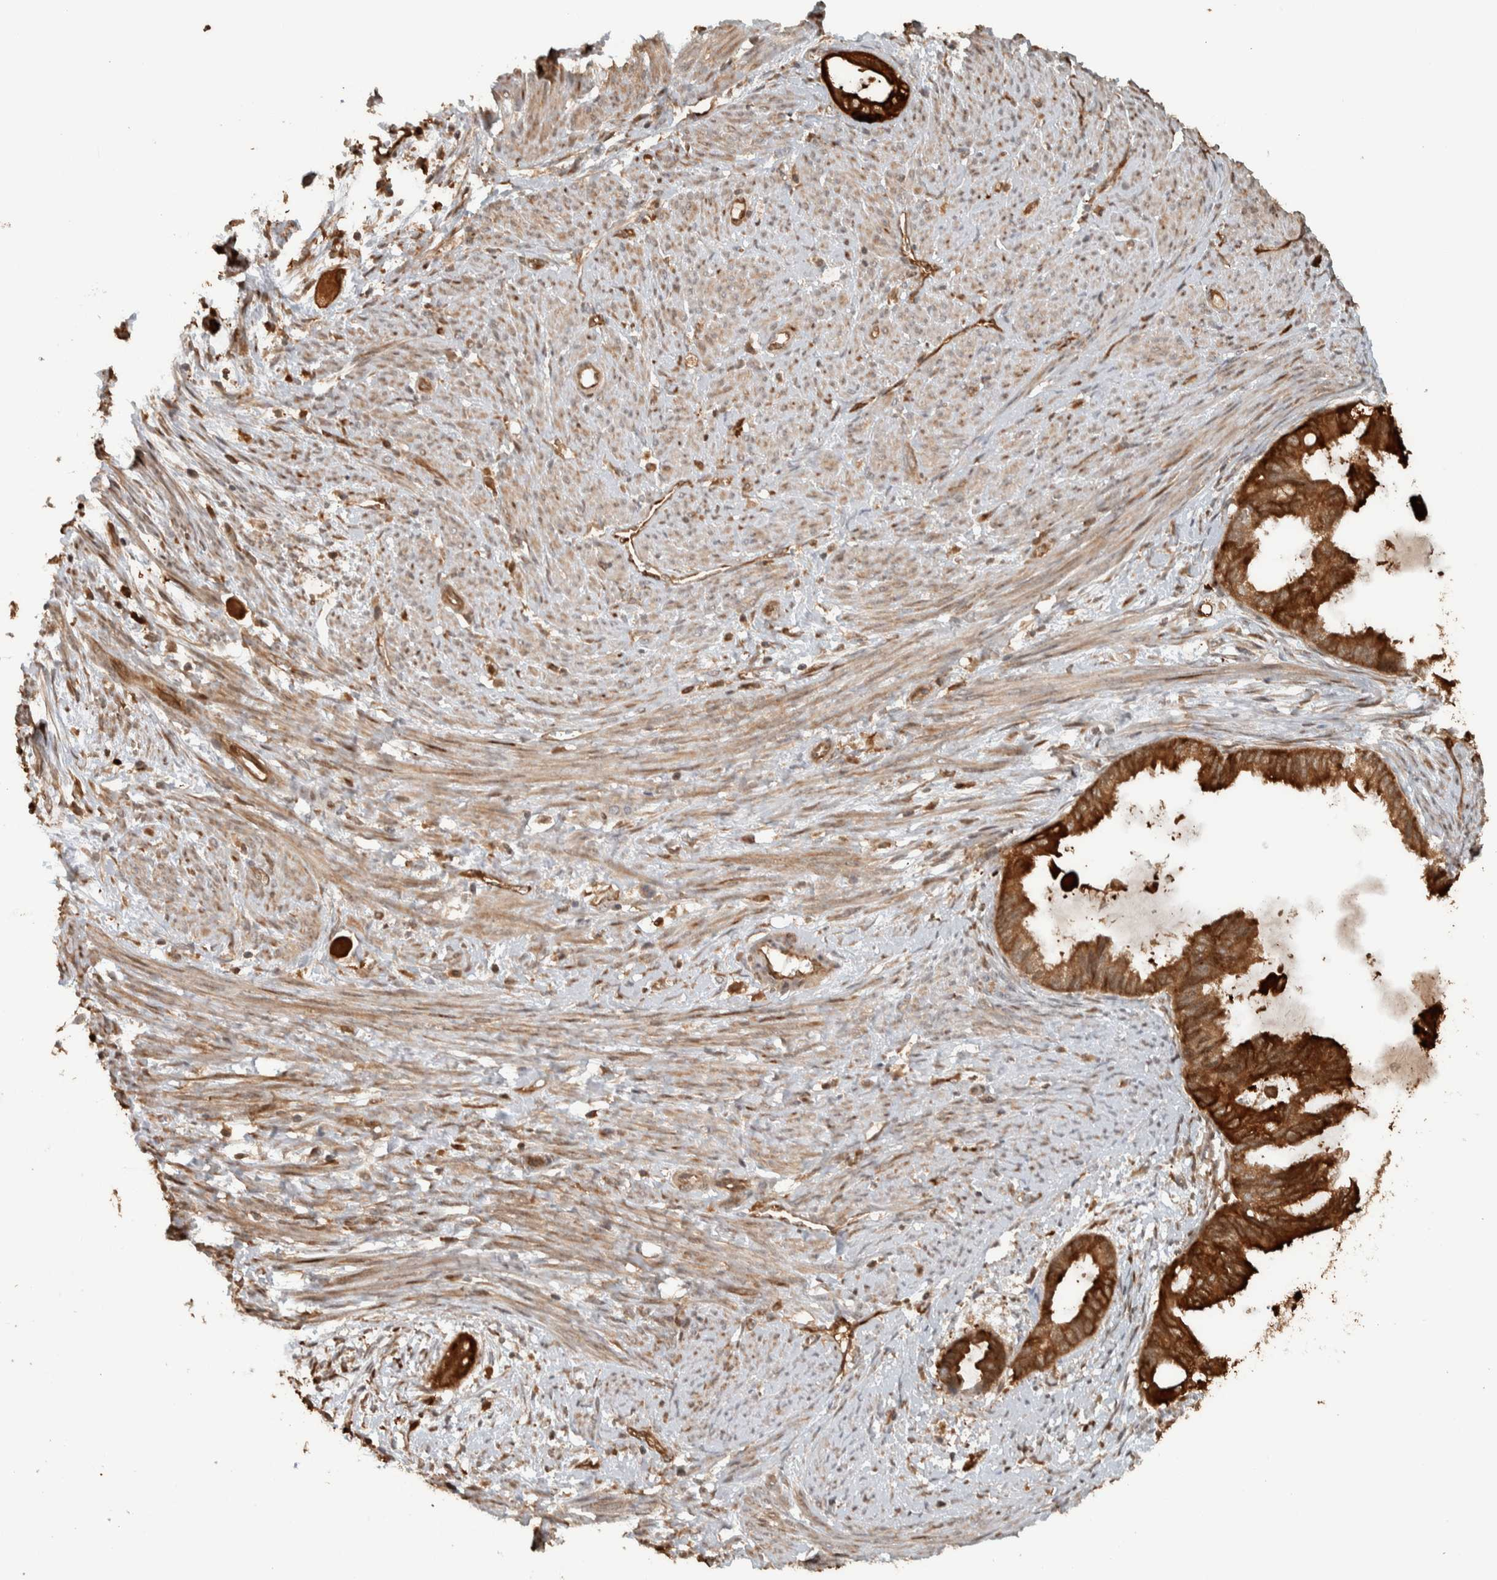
{"staining": {"intensity": "strong", "quantity": ">75%", "location": "cytoplasmic/membranous"}, "tissue": "cervical cancer", "cell_type": "Tumor cells", "image_type": "cancer", "snomed": [{"axis": "morphology", "description": "Normal tissue, NOS"}, {"axis": "morphology", "description": "Adenocarcinoma, NOS"}, {"axis": "topography", "description": "Cervix"}, {"axis": "topography", "description": "Endometrium"}], "caption": "The histopathology image demonstrates a brown stain indicating the presence of a protein in the cytoplasmic/membranous of tumor cells in cervical cancer (adenocarcinoma). Nuclei are stained in blue.", "gene": "CNTROB", "patient": {"sex": "female", "age": 86}}